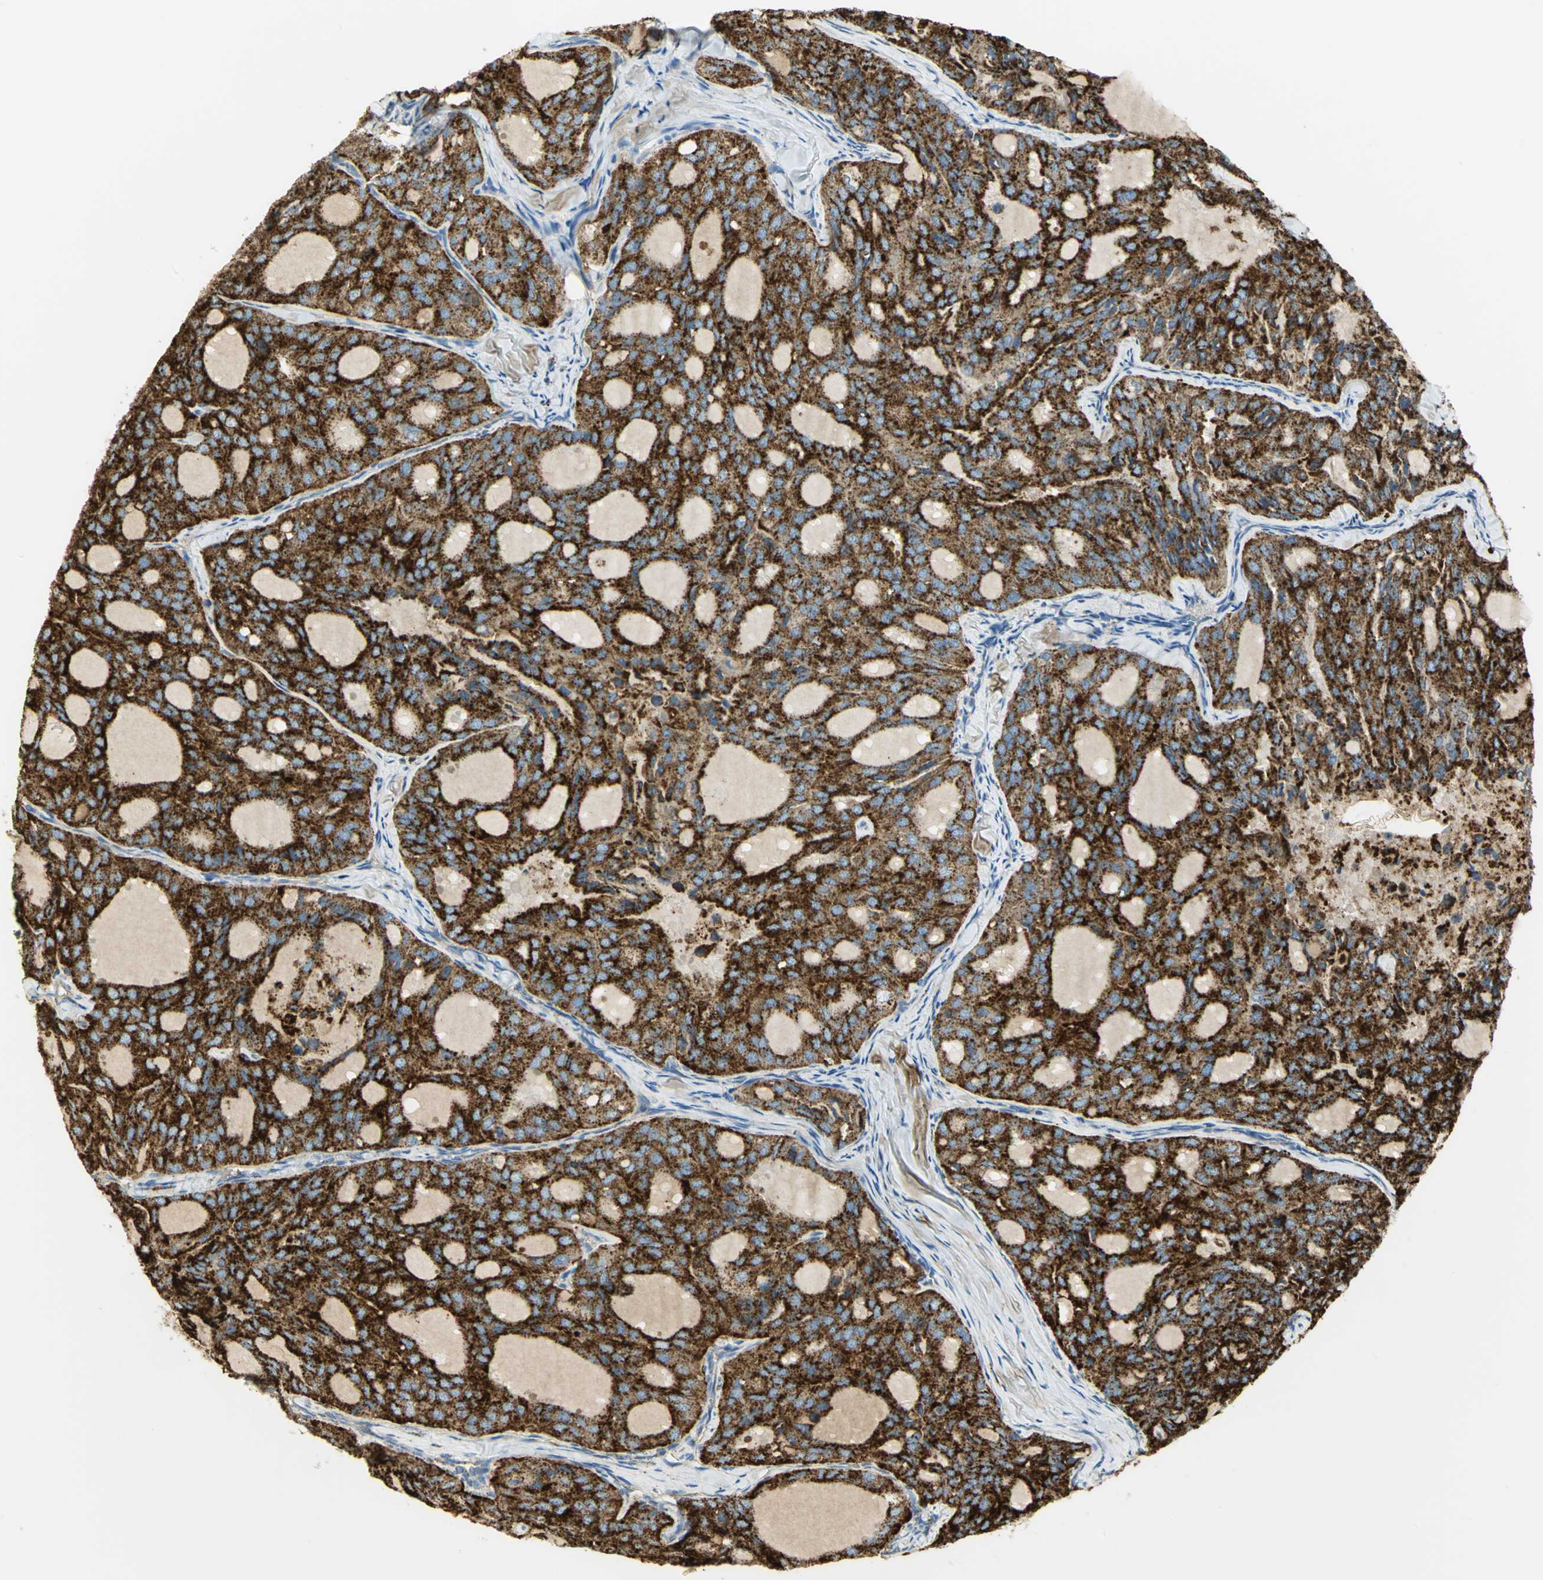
{"staining": {"intensity": "strong", "quantity": ">75%", "location": "cytoplasmic/membranous"}, "tissue": "thyroid cancer", "cell_type": "Tumor cells", "image_type": "cancer", "snomed": [{"axis": "morphology", "description": "Follicular adenoma carcinoma, NOS"}, {"axis": "topography", "description": "Thyroid gland"}], "caption": "Protein positivity by immunohistochemistry (IHC) displays strong cytoplasmic/membranous positivity in about >75% of tumor cells in thyroid cancer (follicular adenoma carcinoma).", "gene": "ARSA", "patient": {"sex": "male", "age": 75}}